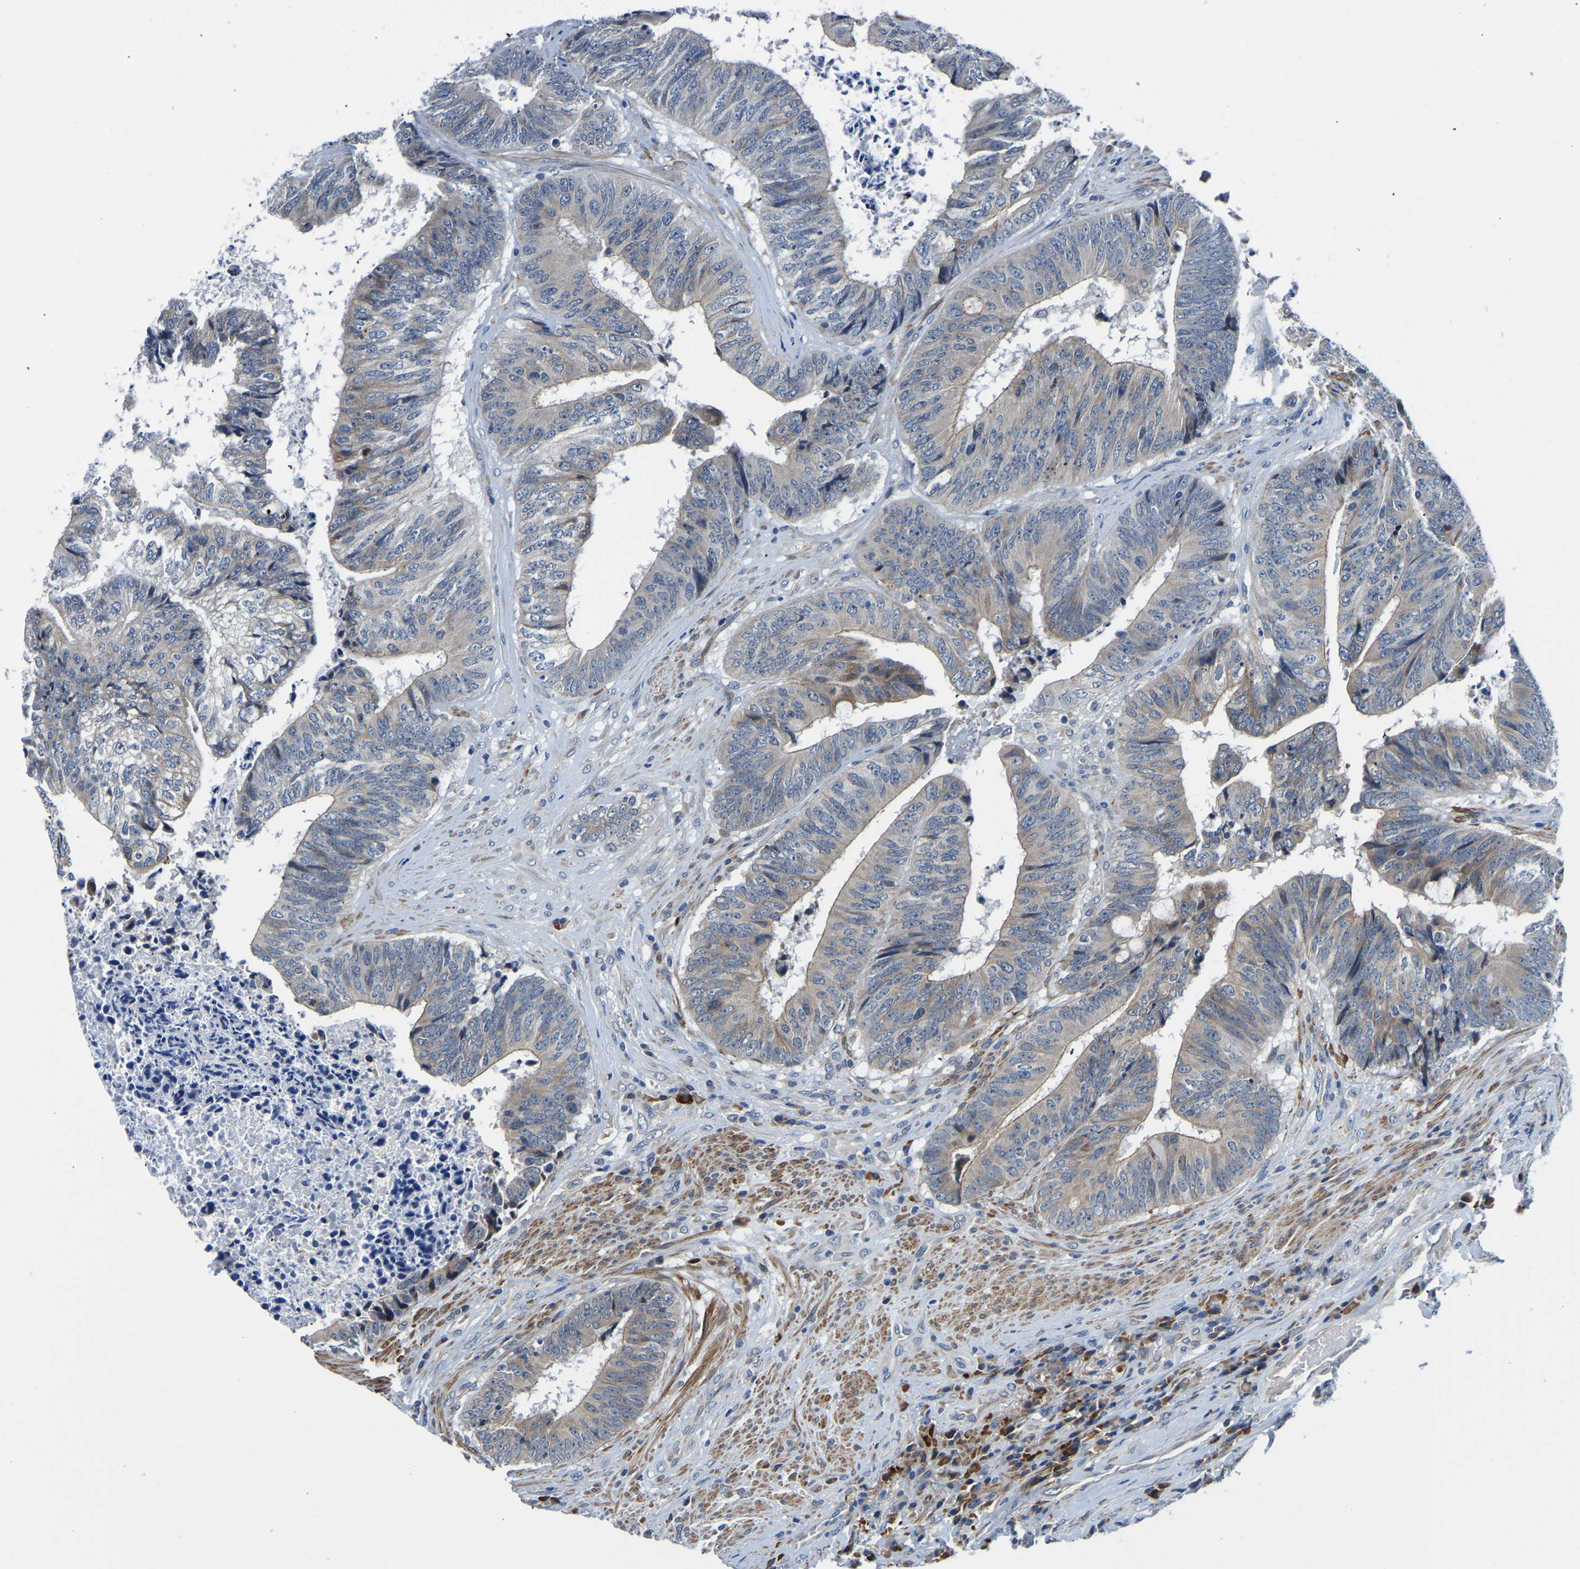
{"staining": {"intensity": "moderate", "quantity": "25%-75%", "location": "cytoplasmic/membranous"}, "tissue": "colorectal cancer", "cell_type": "Tumor cells", "image_type": "cancer", "snomed": [{"axis": "morphology", "description": "Adenocarcinoma, NOS"}, {"axis": "topography", "description": "Rectum"}], "caption": "DAB (3,3'-diaminobenzidine) immunohistochemical staining of colorectal cancer shows moderate cytoplasmic/membranous protein positivity in approximately 25%-75% of tumor cells.", "gene": "LIAS", "patient": {"sex": "male", "age": 72}}